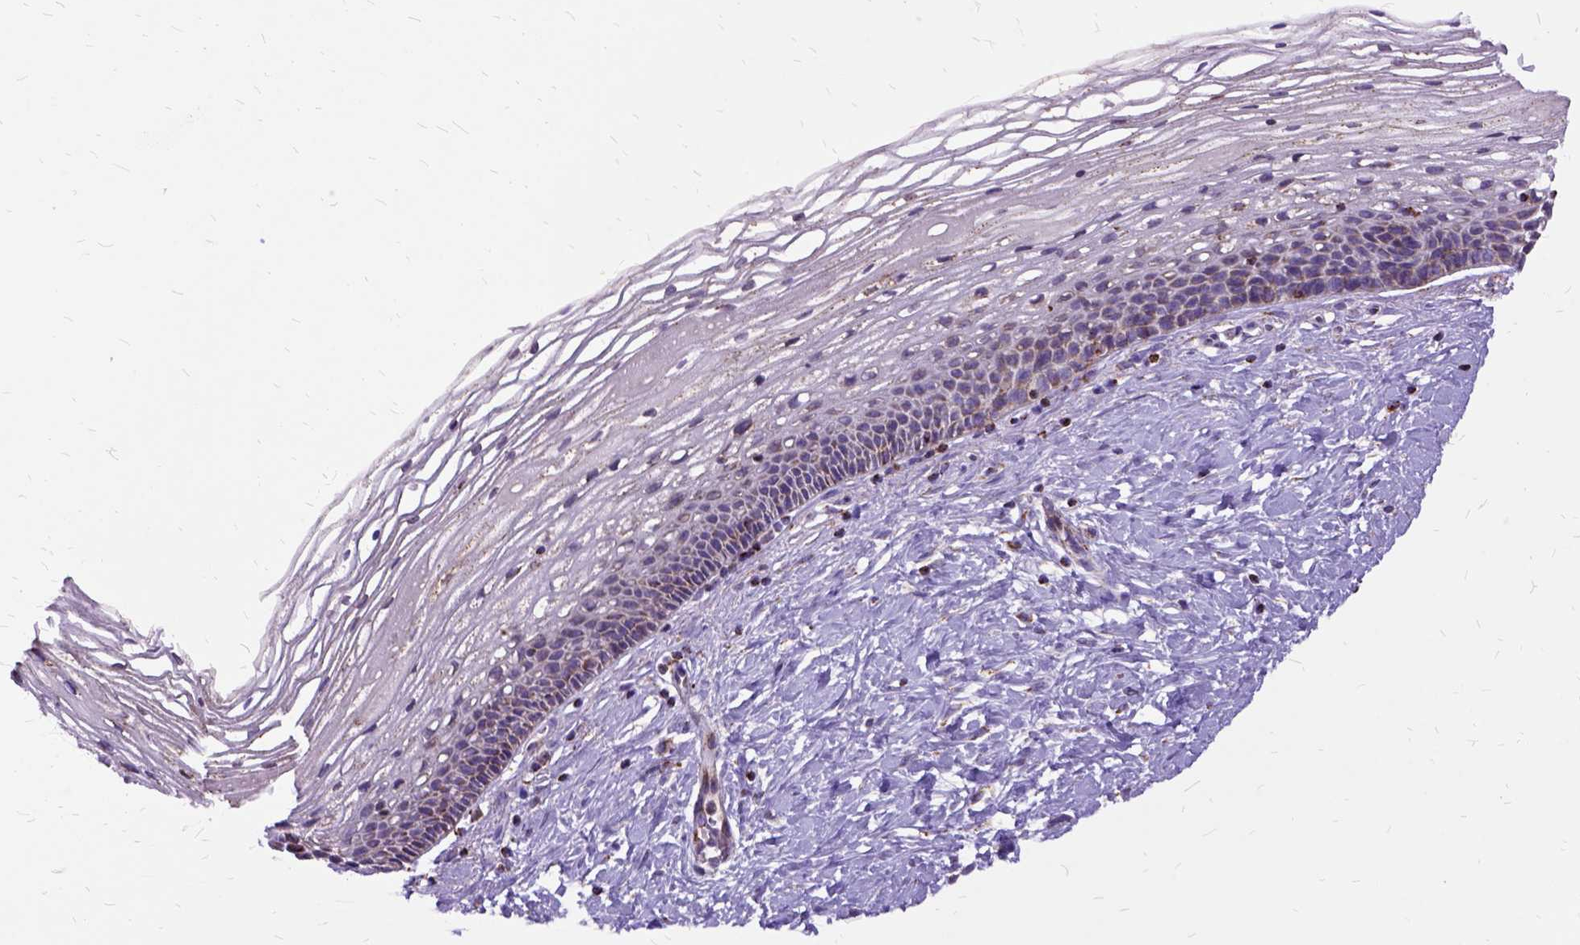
{"staining": {"intensity": "negative", "quantity": "none", "location": "none"}, "tissue": "cervix", "cell_type": "Glandular cells", "image_type": "normal", "snomed": [{"axis": "morphology", "description": "Normal tissue, NOS"}, {"axis": "topography", "description": "Cervix"}], "caption": "Immunohistochemistry image of benign cervix: human cervix stained with DAB (3,3'-diaminobenzidine) exhibits no significant protein positivity in glandular cells.", "gene": "OXCT1", "patient": {"sex": "female", "age": 34}}